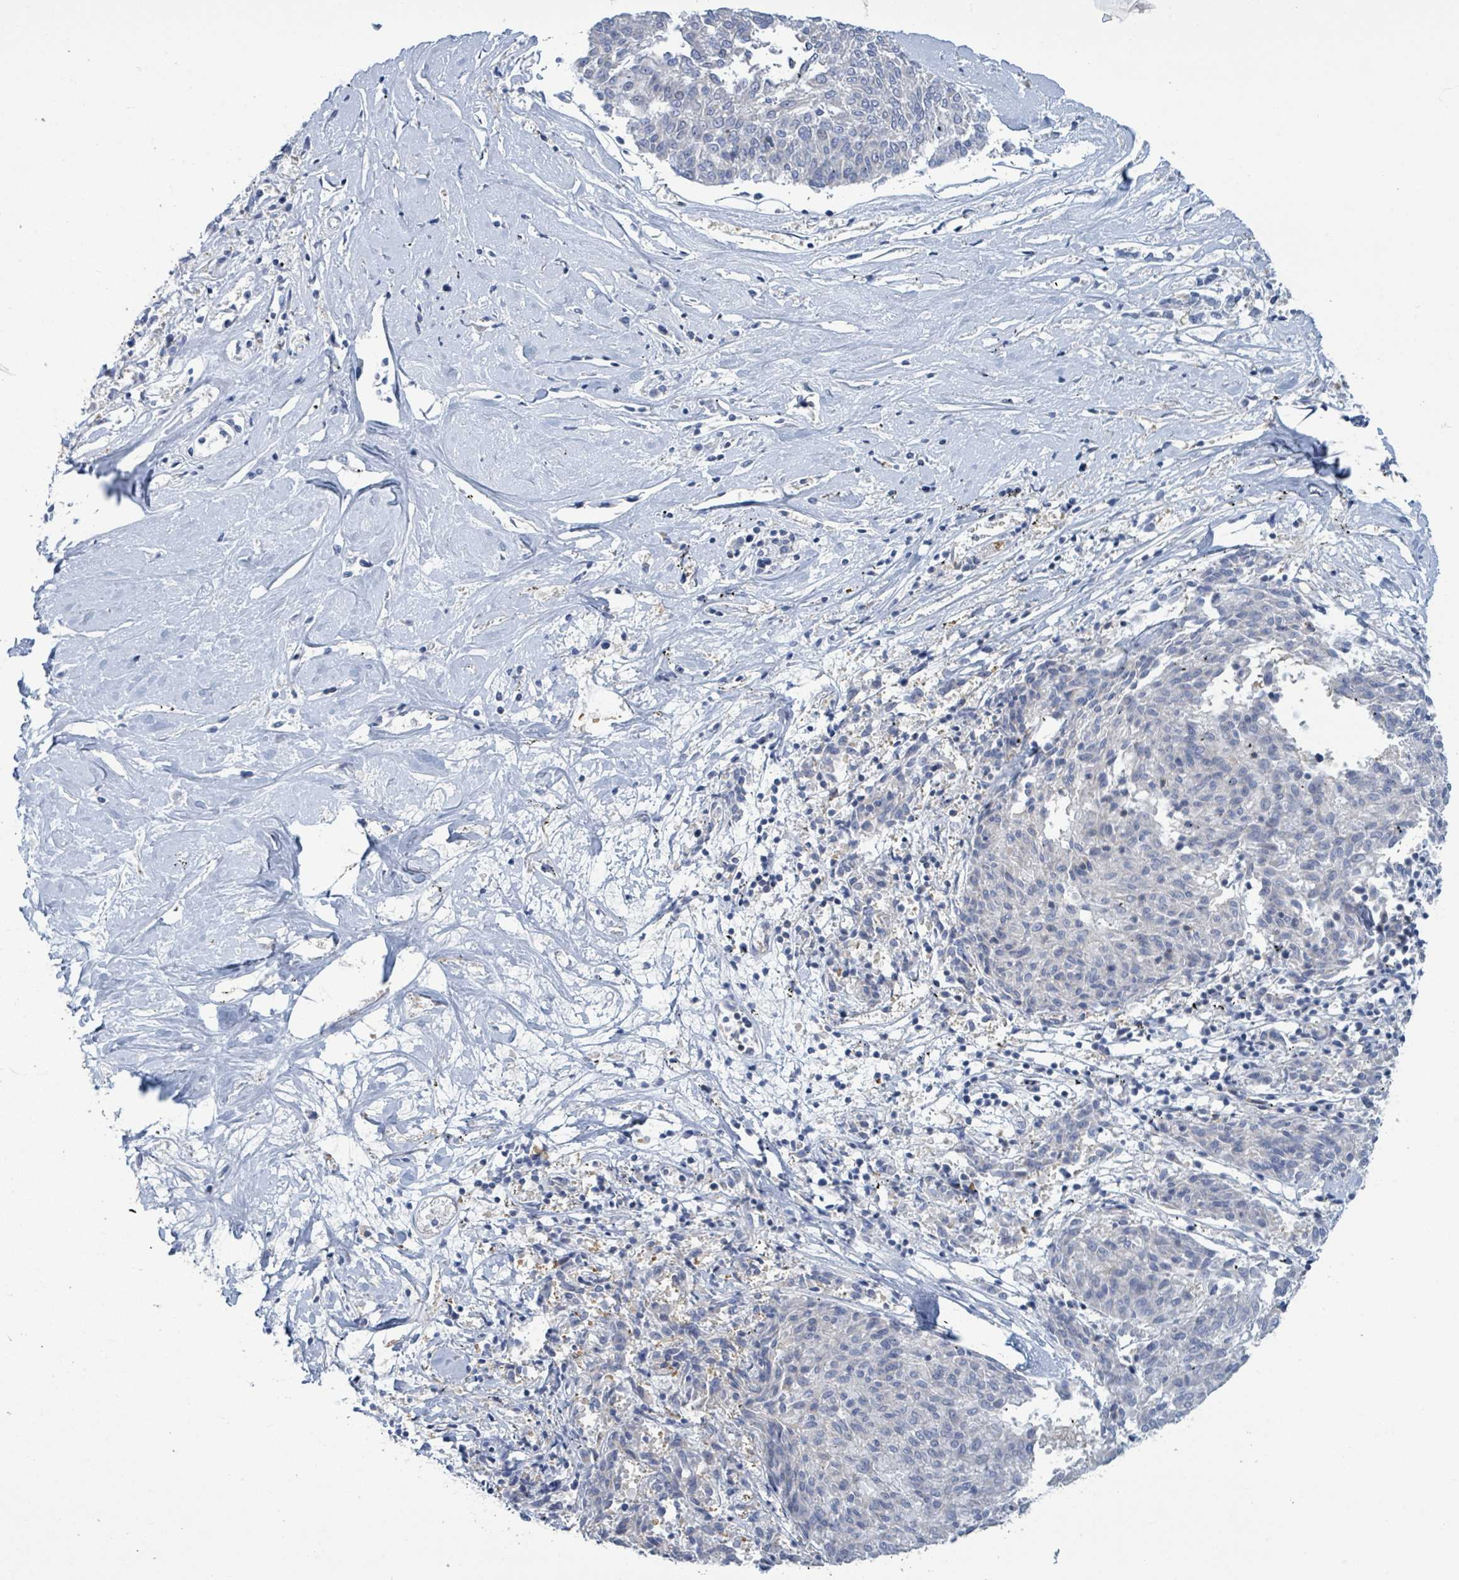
{"staining": {"intensity": "negative", "quantity": "none", "location": "none"}, "tissue": "melanoma", "cell_type": "Tumor cells", "image_type": "cancer", "snomed": [{"axis": "morphology", "description": "Malignant melanoma, NOS"}, {"axis": "topography", "description": "Skin"}], "caption": "Immunohistochemistry micrograph of neoplastic tissue: malignant melanoma stained with DAB shows no significant protein expression in tumor cells. (Brightfield microscopy of DAB immunohistochemistry (IHC) at high magnification).", "gene": "DGKZ", "patient": {"sex": "female", "age": 72}}